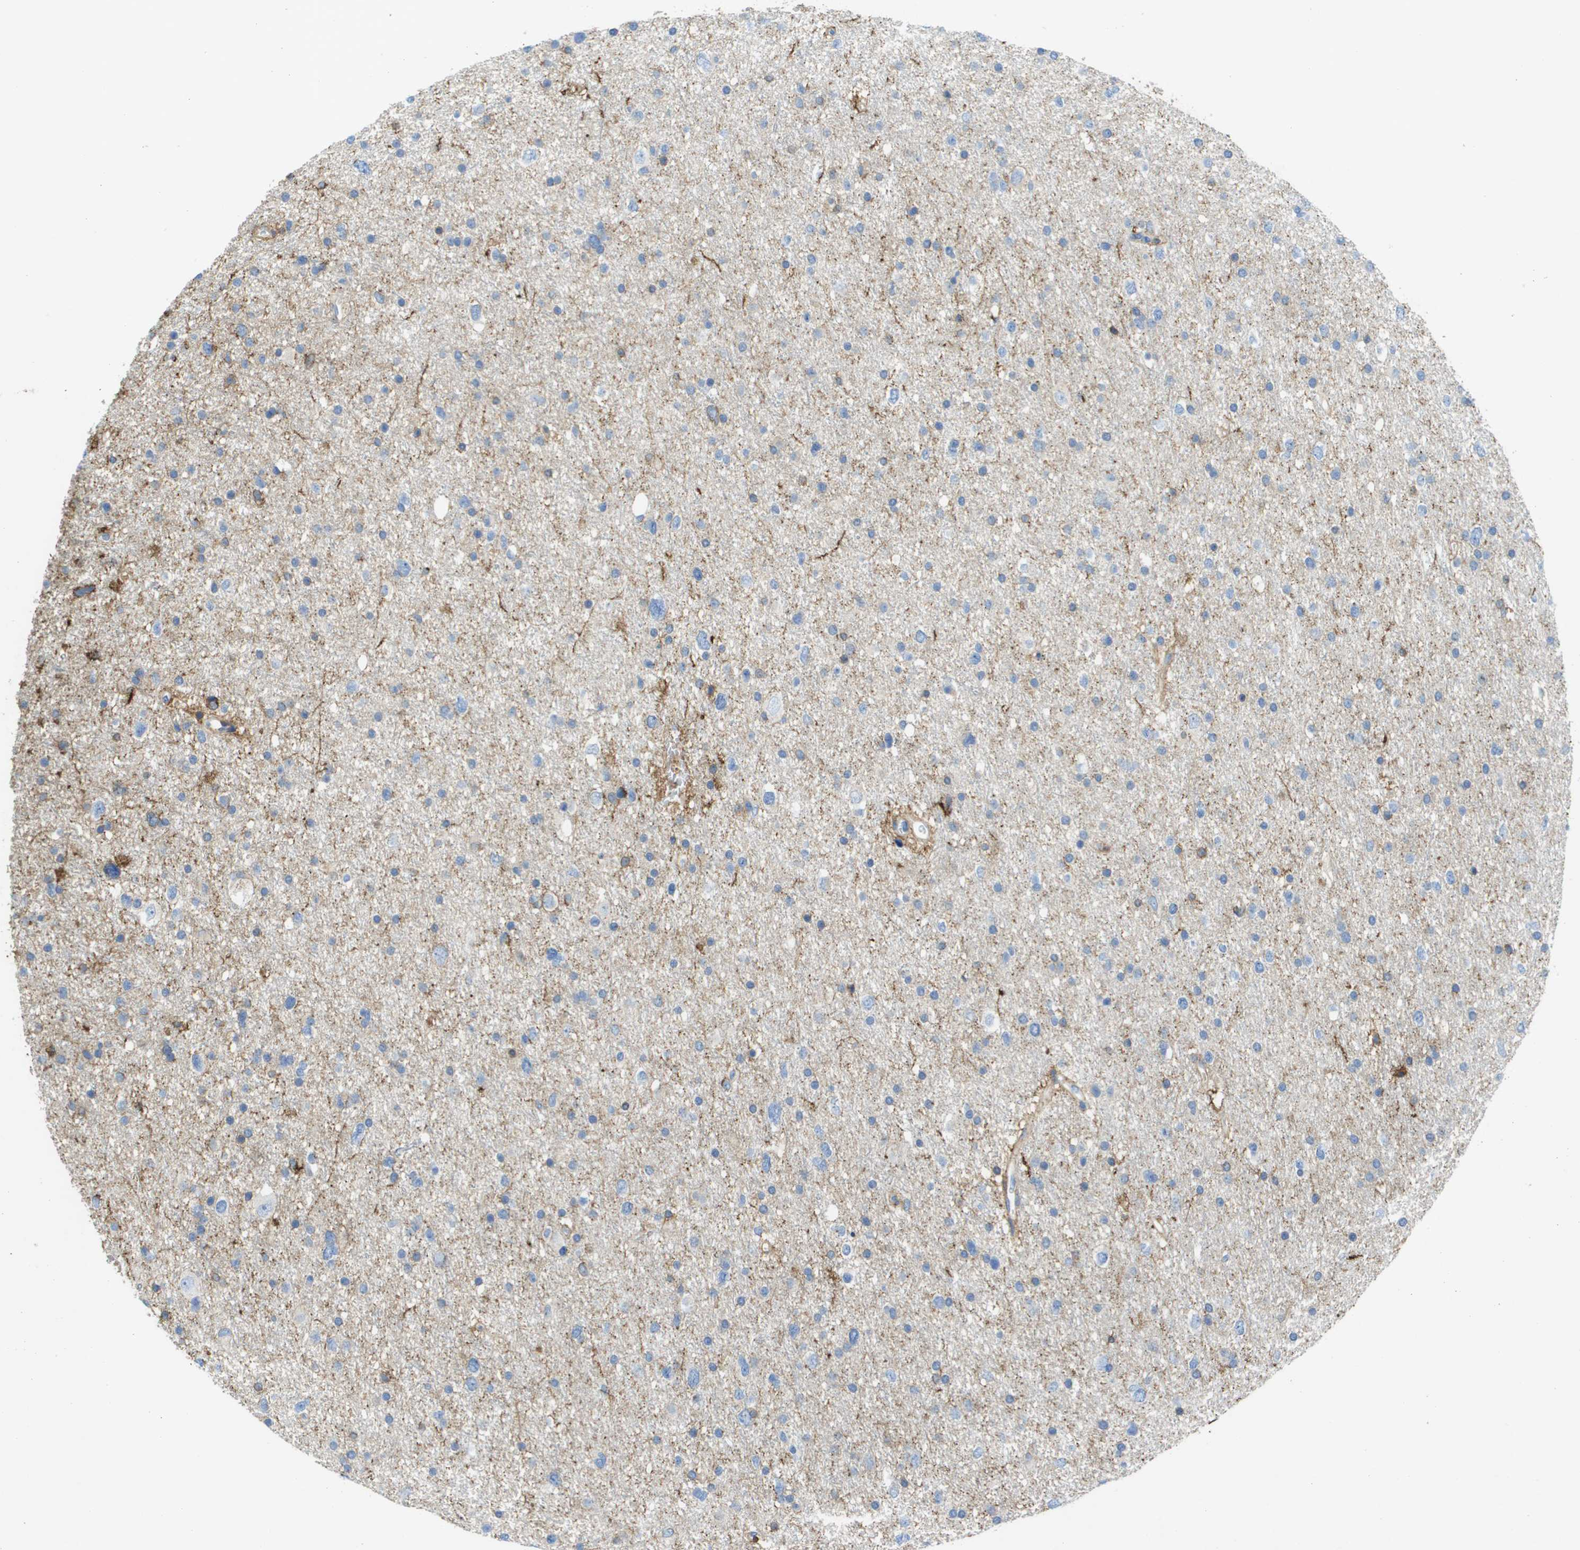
{"staining": {"intensity": "weak", "quantity": "<25%", "location": "cytoplasmic/membranous"}, "tissue": "glioma", "cell_type": "Tumor cells", "image_type": "cancer", "snomed": [{"axis": "morphology", "description": "Glioma, malignant, Low grade"}, {"axis": "topography", "description": "Brain"}], "caption": "There is no significant staining in tumor cells of malignant glioma (low-grade). (DAB immunohistochemistry (IHC) visualized using brightfield microscopy, high magnification).", "gene": "PASK", "patient": {"sex": "female", "age": 37}}